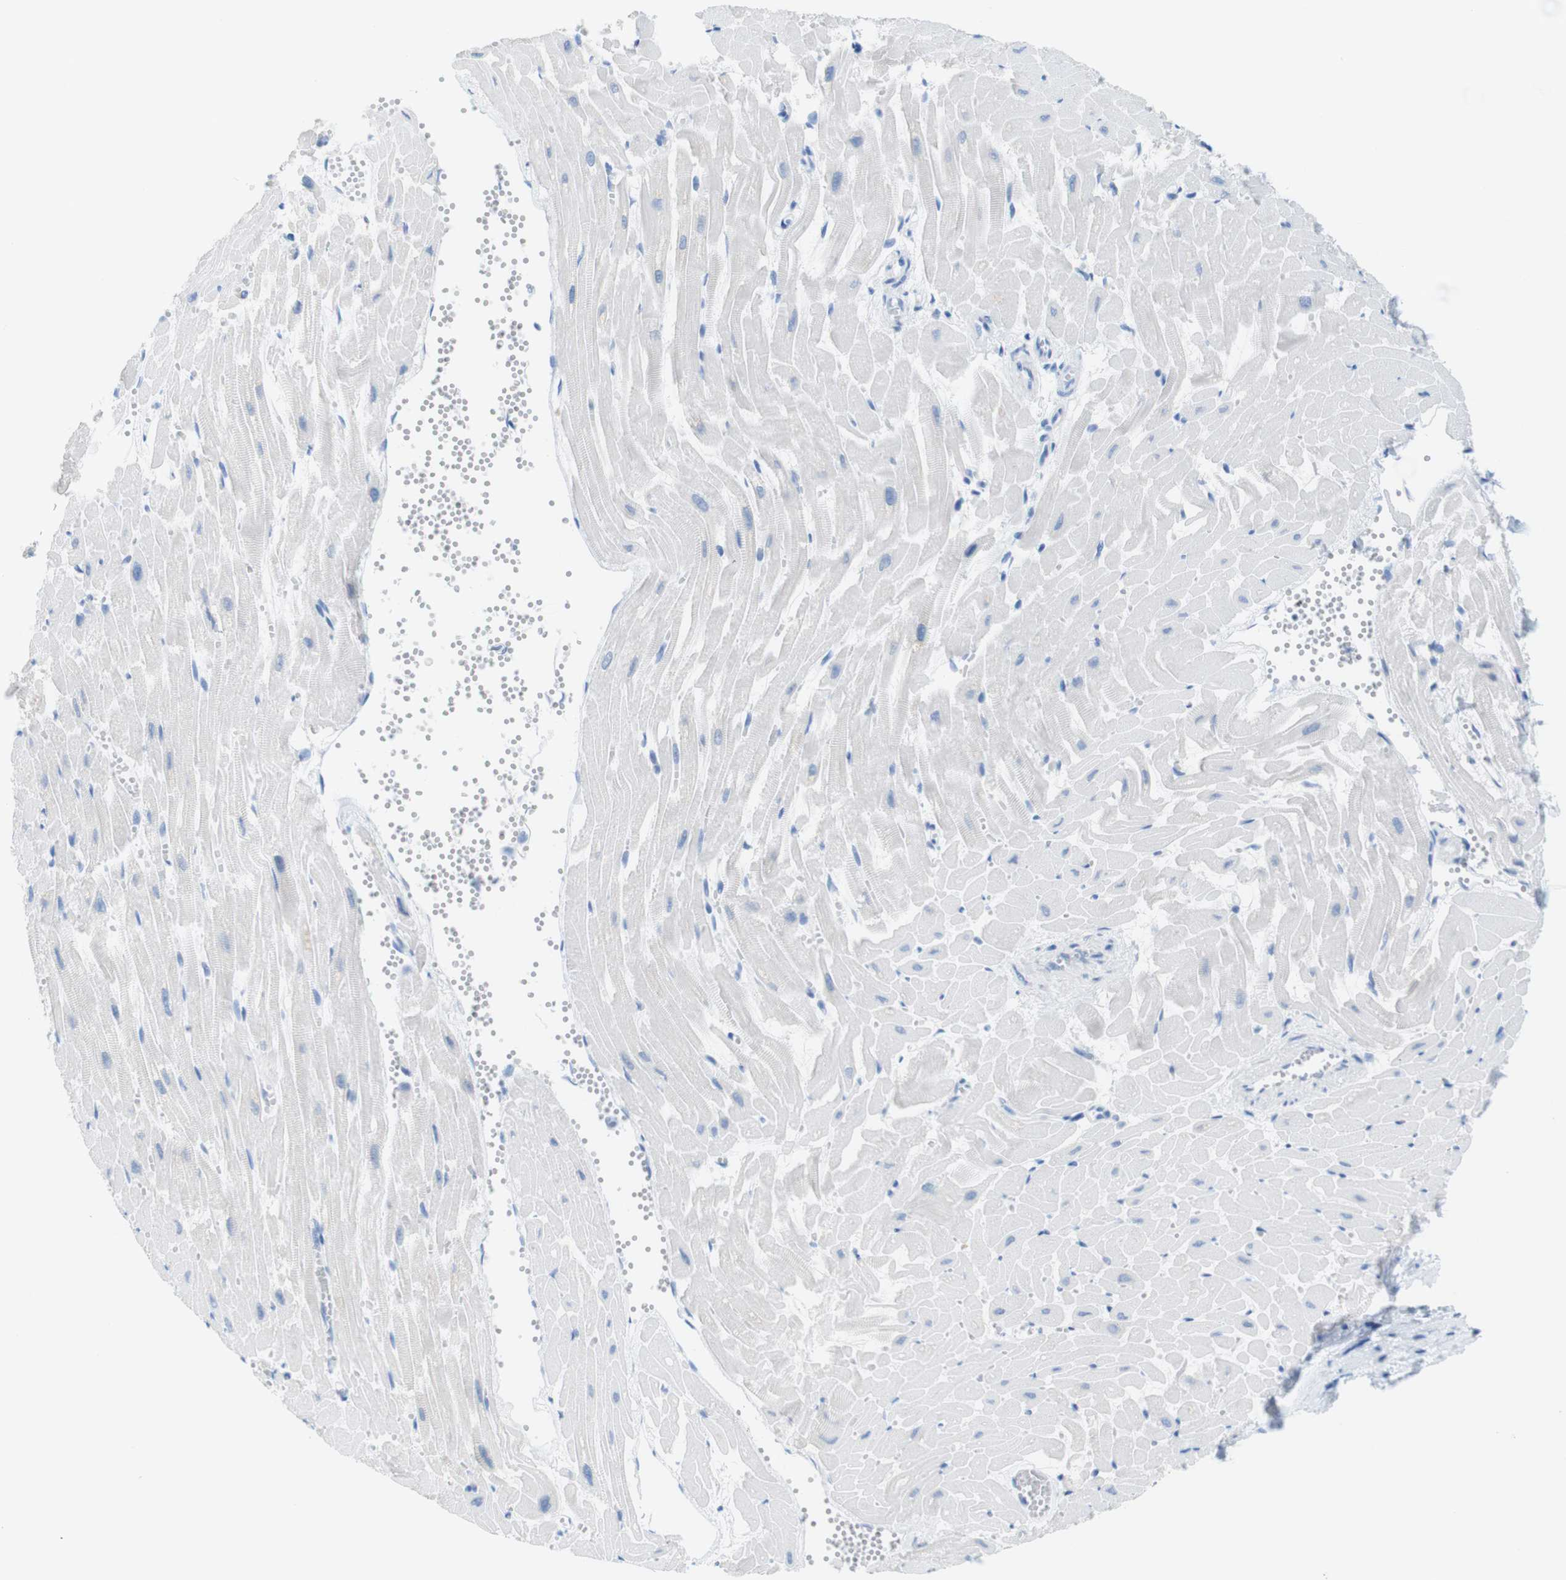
{"staining": {"intensity": "negative", "quantity": "none", "location": "none"}, "tissue": "heart muscle", "cell_type": "Cardiomyocytes", "image_type": "normal", "snomed": [{"axis": "morphology", "description": "Normal tissue, NOS"}, {"axis": "topography", "description": "Heart"}], "caption": "DAB immunohistochemical staining of benign heart muscle shows no significant expression in cardiomyocytes. The staining was performed using DAB to visualize the protein expression in brown, while the nuclei were stained in blue with hematoxylin (Magnification: 20x).", "gene": "OPN1SW", "patient": {"sex": "female", "age": 19}}